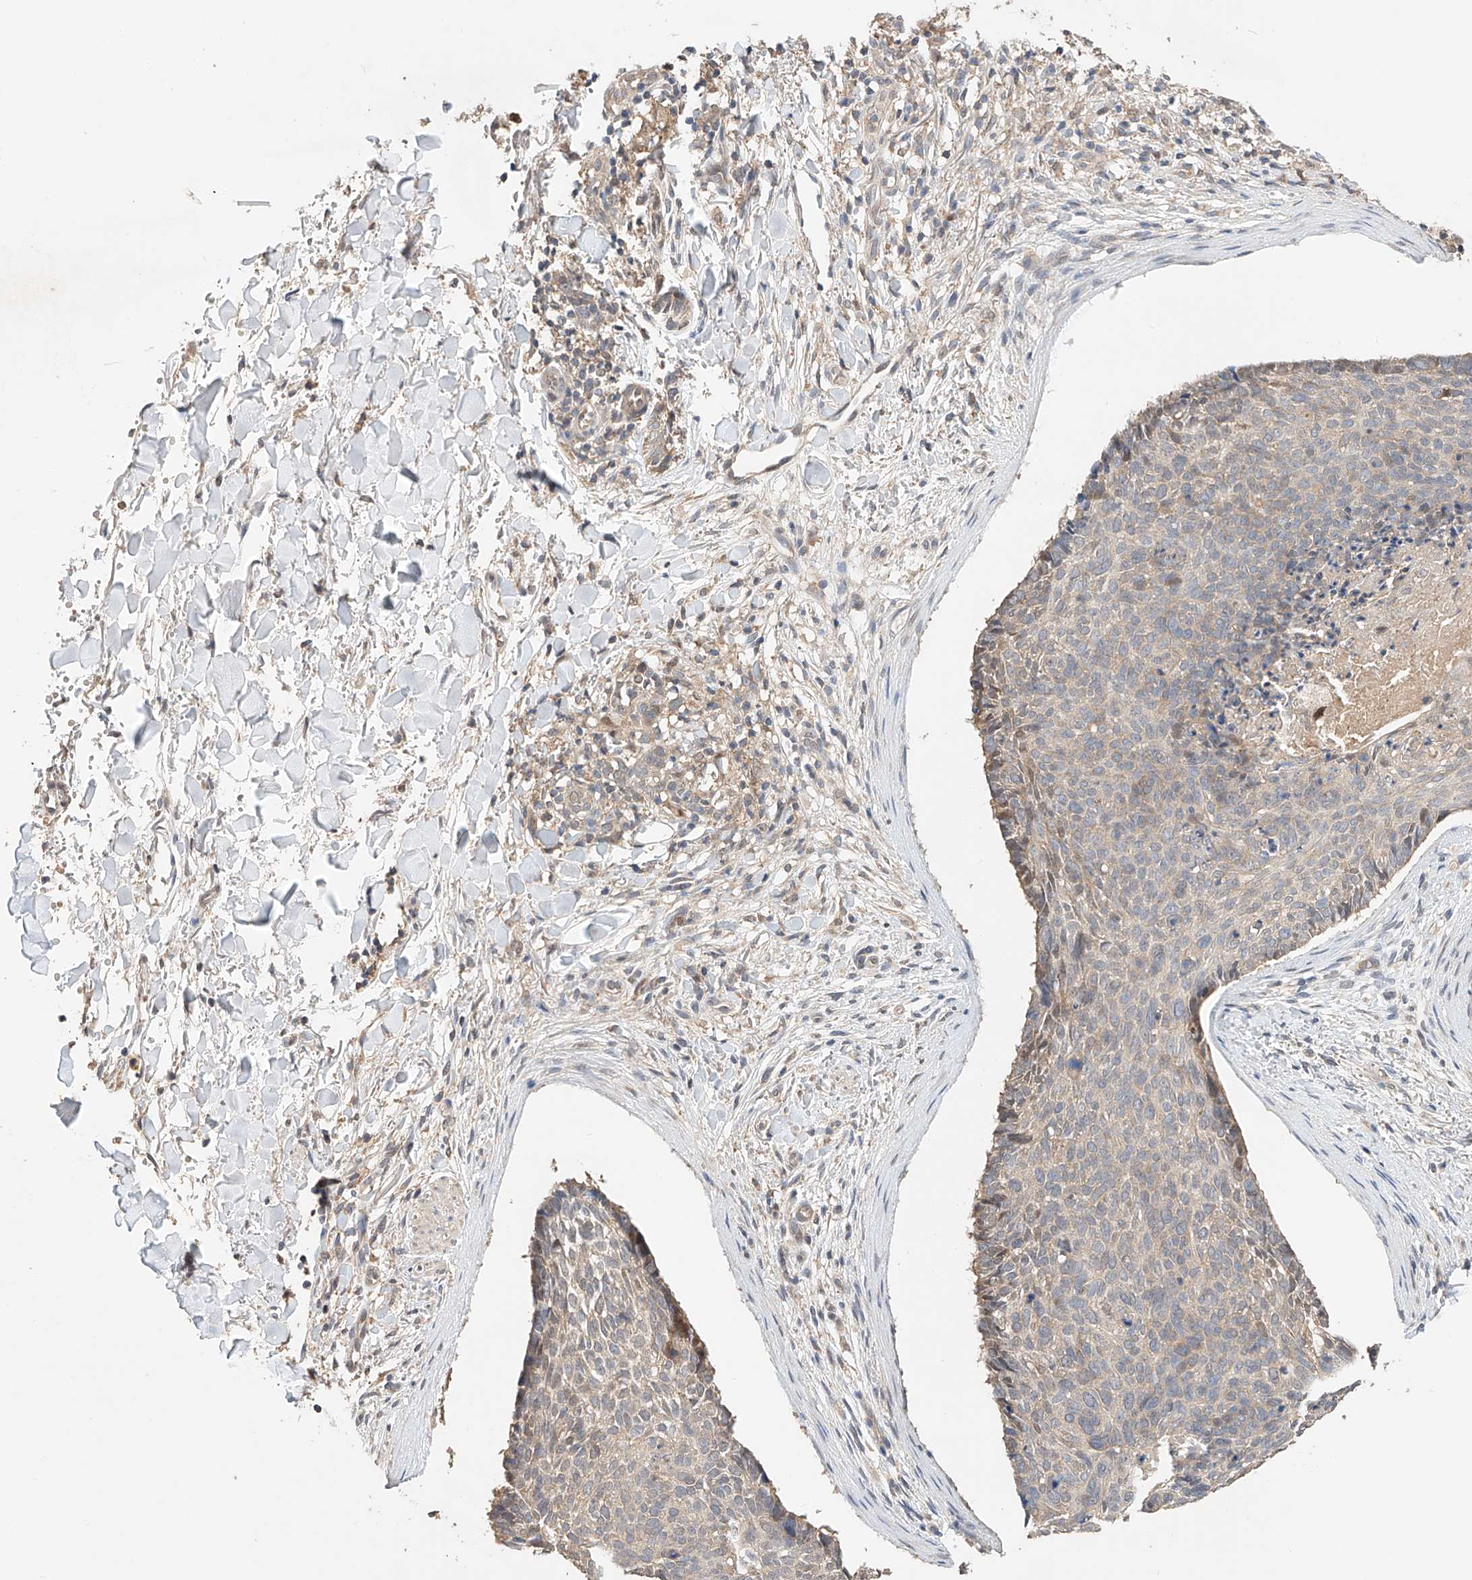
{"staining": {"intensity": "weak", "quantity": "<25%", "location": "cytoplasmic/membranous"}, "tissue": "skin cancer", "cell_type": "Tumor cells", "image_type": "cancer", "snomed": [{"axis": "morphology", "description": "Normal tissue, NOS"}, {"axis": "morphology", "description": "Basal cell carcinoma"}, {"axis": "topography", "description": "Skin"}], "caption": "Immunohistochemical staining of human basal cell carcinoma (skin) displays no significant positivity in tumor cells.", "gene": "ZFHX2", "patient": {"sex": "female", "age": 56}}